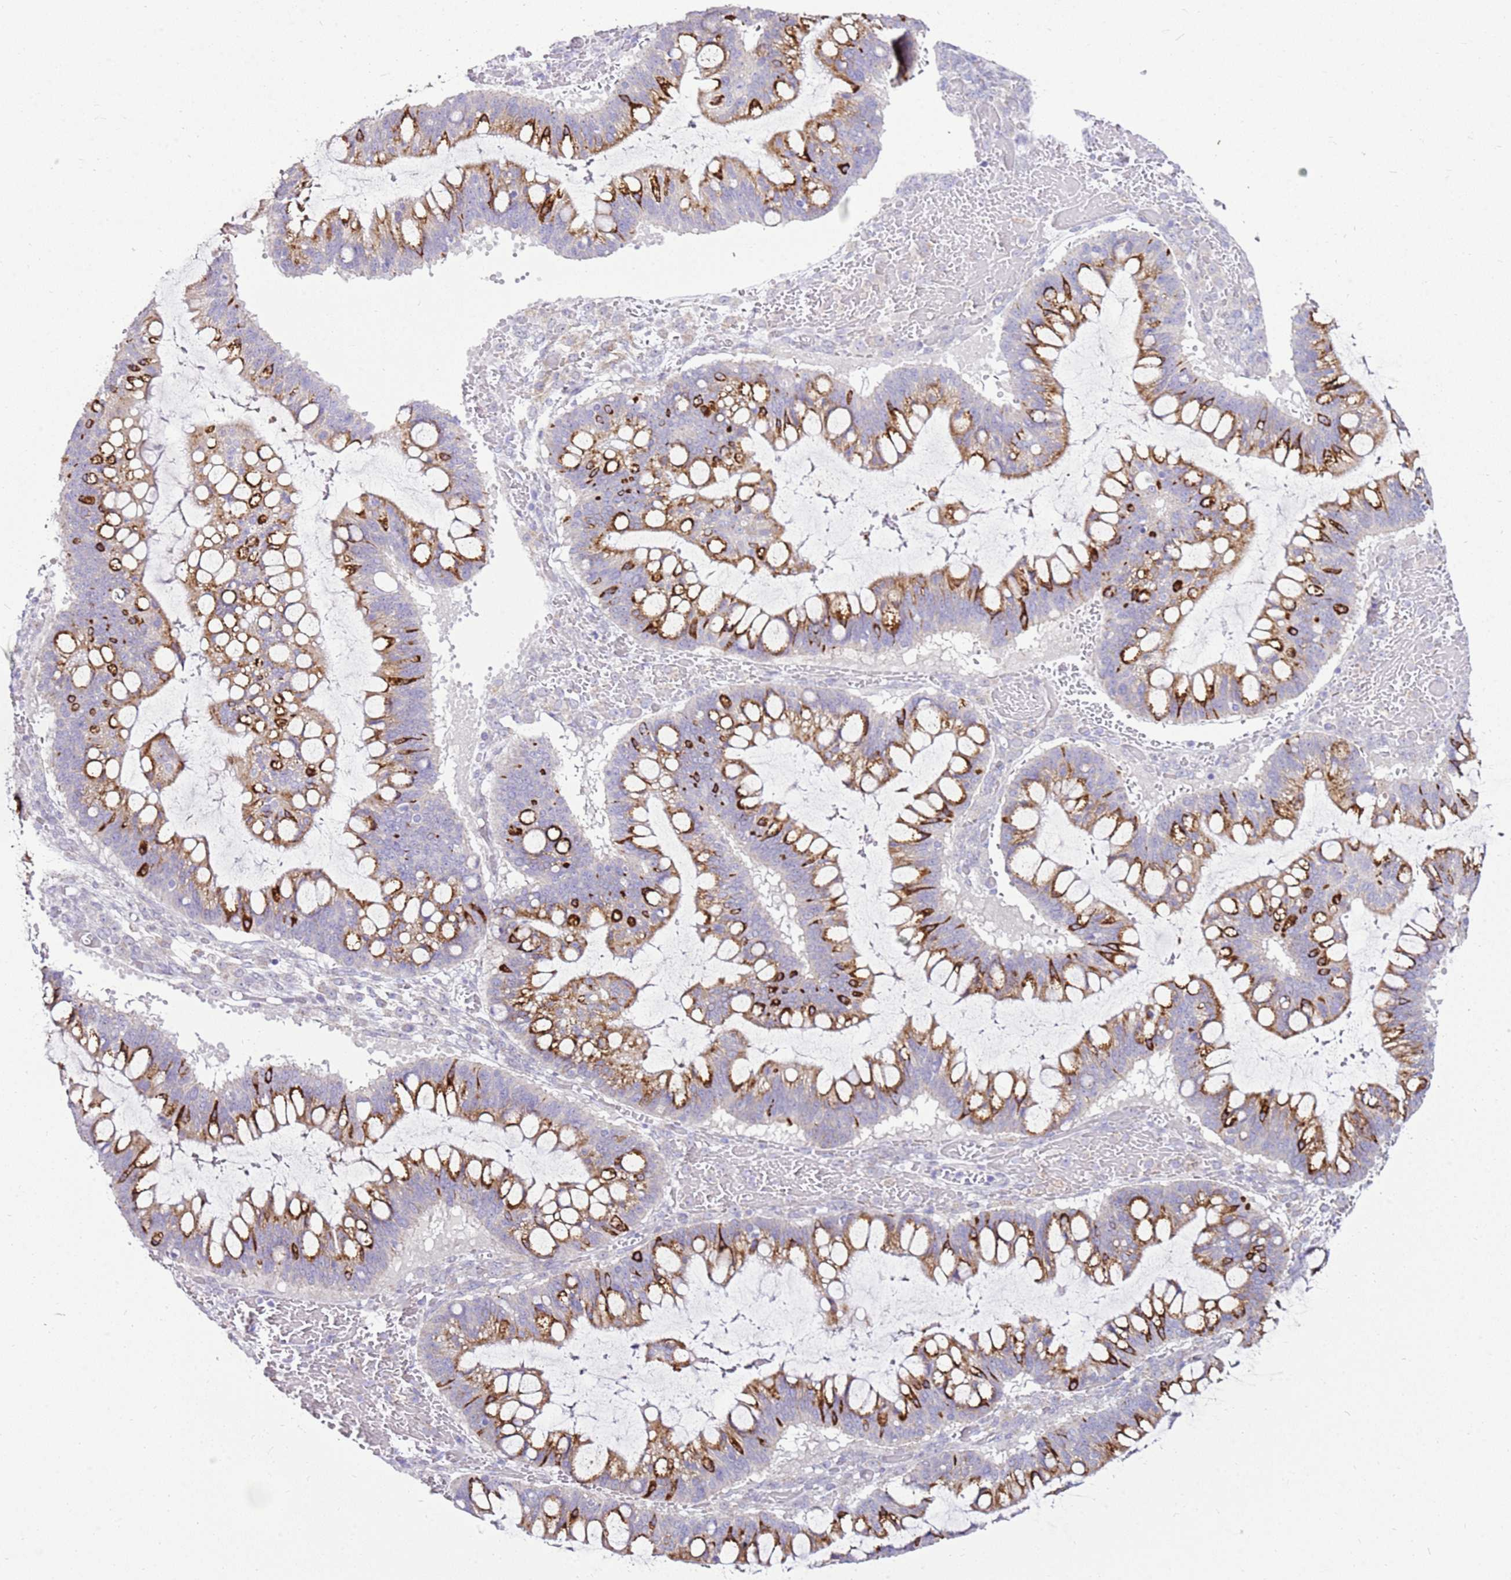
{"staining": {"intensity": "strong", "quantity": "<25%", "location": "cytoplasmic/membranous"}, "tissue": "ovarian cancer", "cell_type": "Tumor cells", "image_type": "cancer", "snomed": [{"axis": "morphology", "description": "Cystadenocarcinoma, mucinous, NOS"}, {"axis": "topography", "description": "Ovary"}], "caption": "A brown stain shows strong cytoplasmic/membranous staining of a protein in human mucinous cystadenocarcinoma (ovarian) tumor cells. The protein is stained brown, and the nuclei are stained in blue (DAB IHC with brightfield microscopy, high magnification).", "gene": "SLC38A5", "patient": {"sex": "female", "age": 73}}